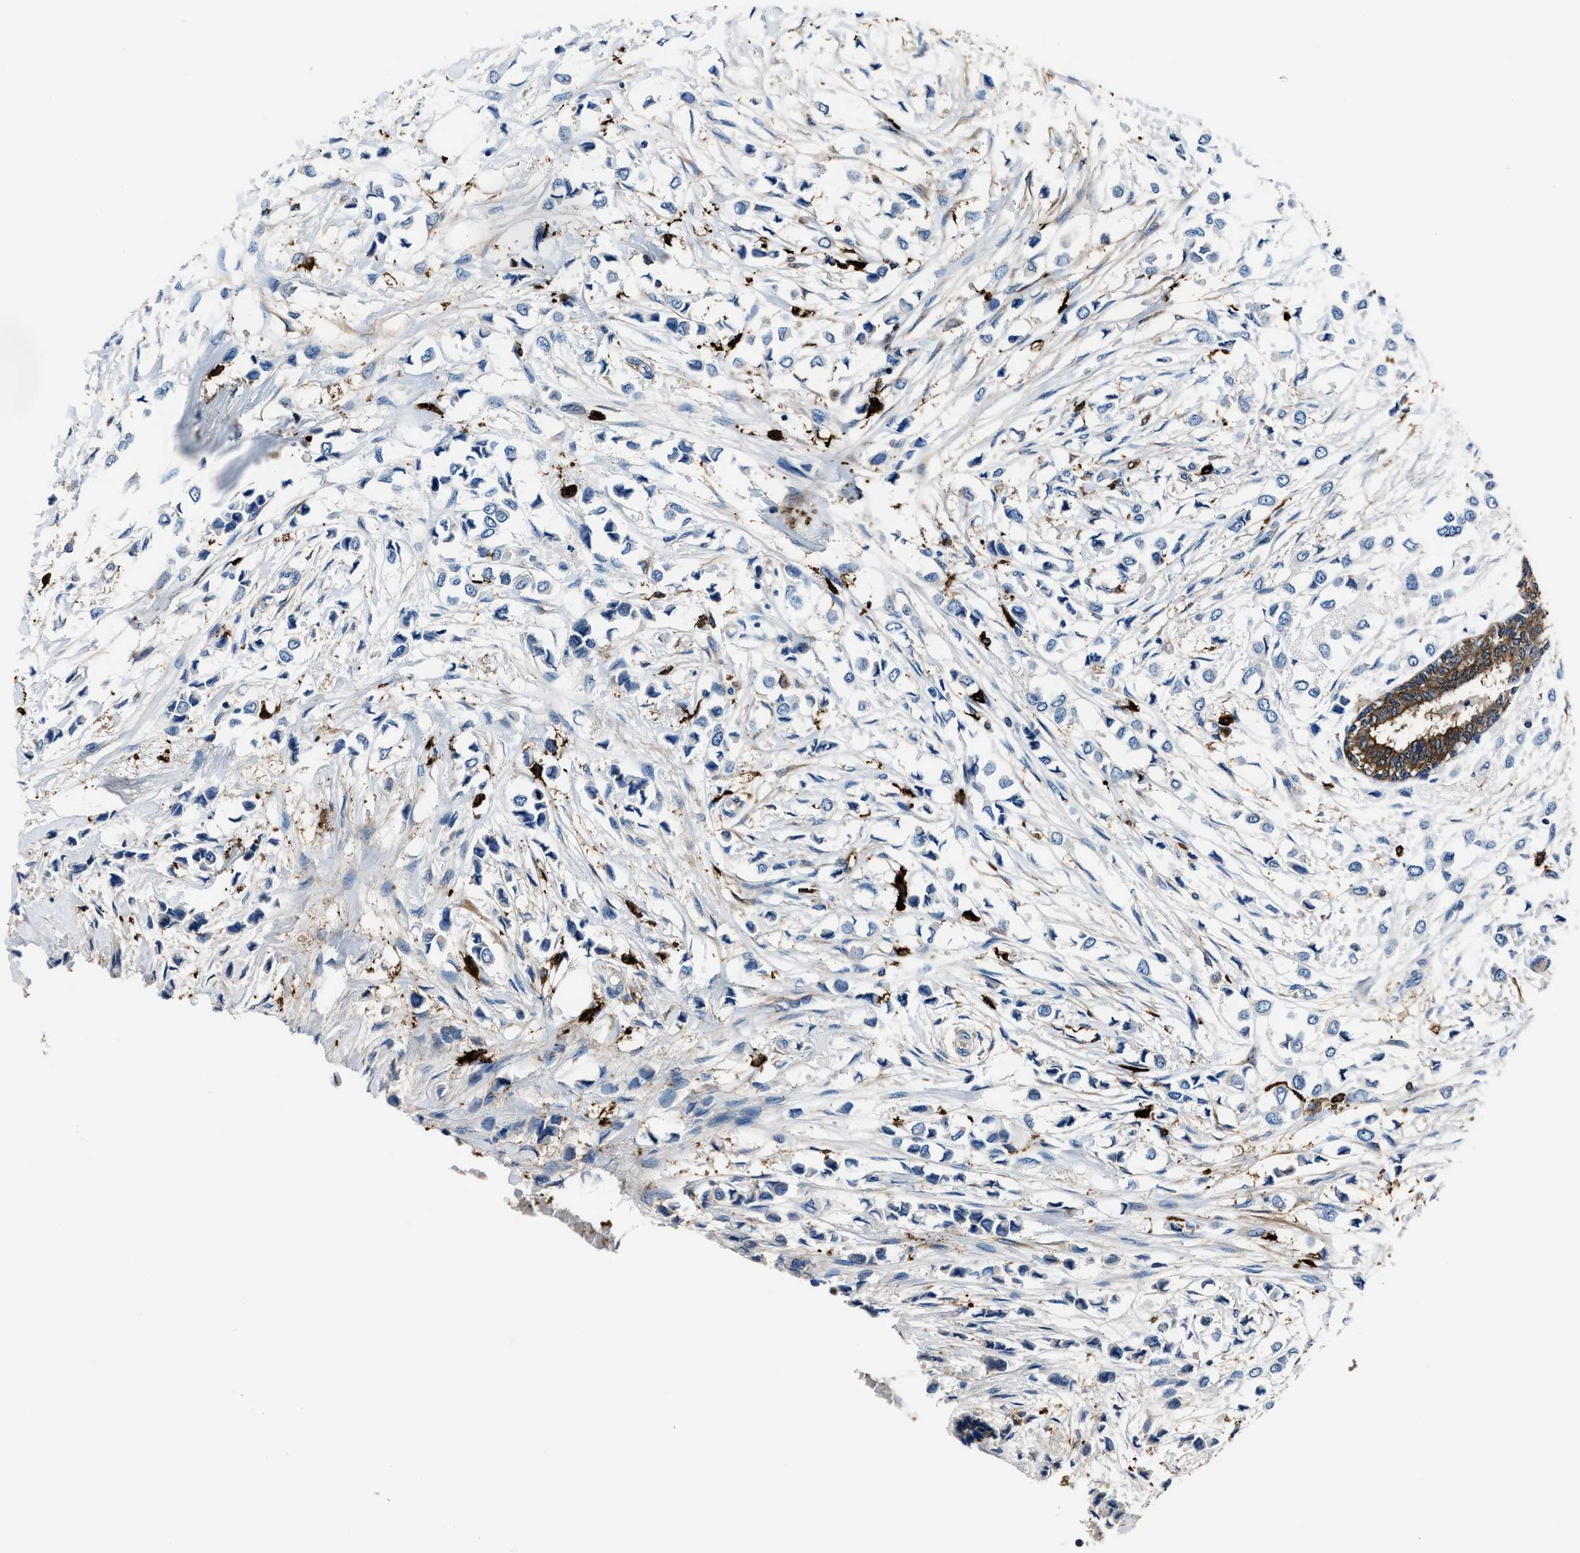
{"staining": {"intensity": "negative", "quantity": "none", "location": "none"}, "tissue": "breast cancer", "cell_type": "Tumor cells", "image_type": "cancer", "snomed": [{"axis": "morphology", "description": "Lobular carcinoma"}, {"axis": "topography", "description": "Breast"}], "caption": "Human breast lobular carcinoma stained for a protein using immunohistochemistry demonstrates no positivity in tumor cells.", "gene": "FTL", "patient": {"sex": "female", "age": 51}}